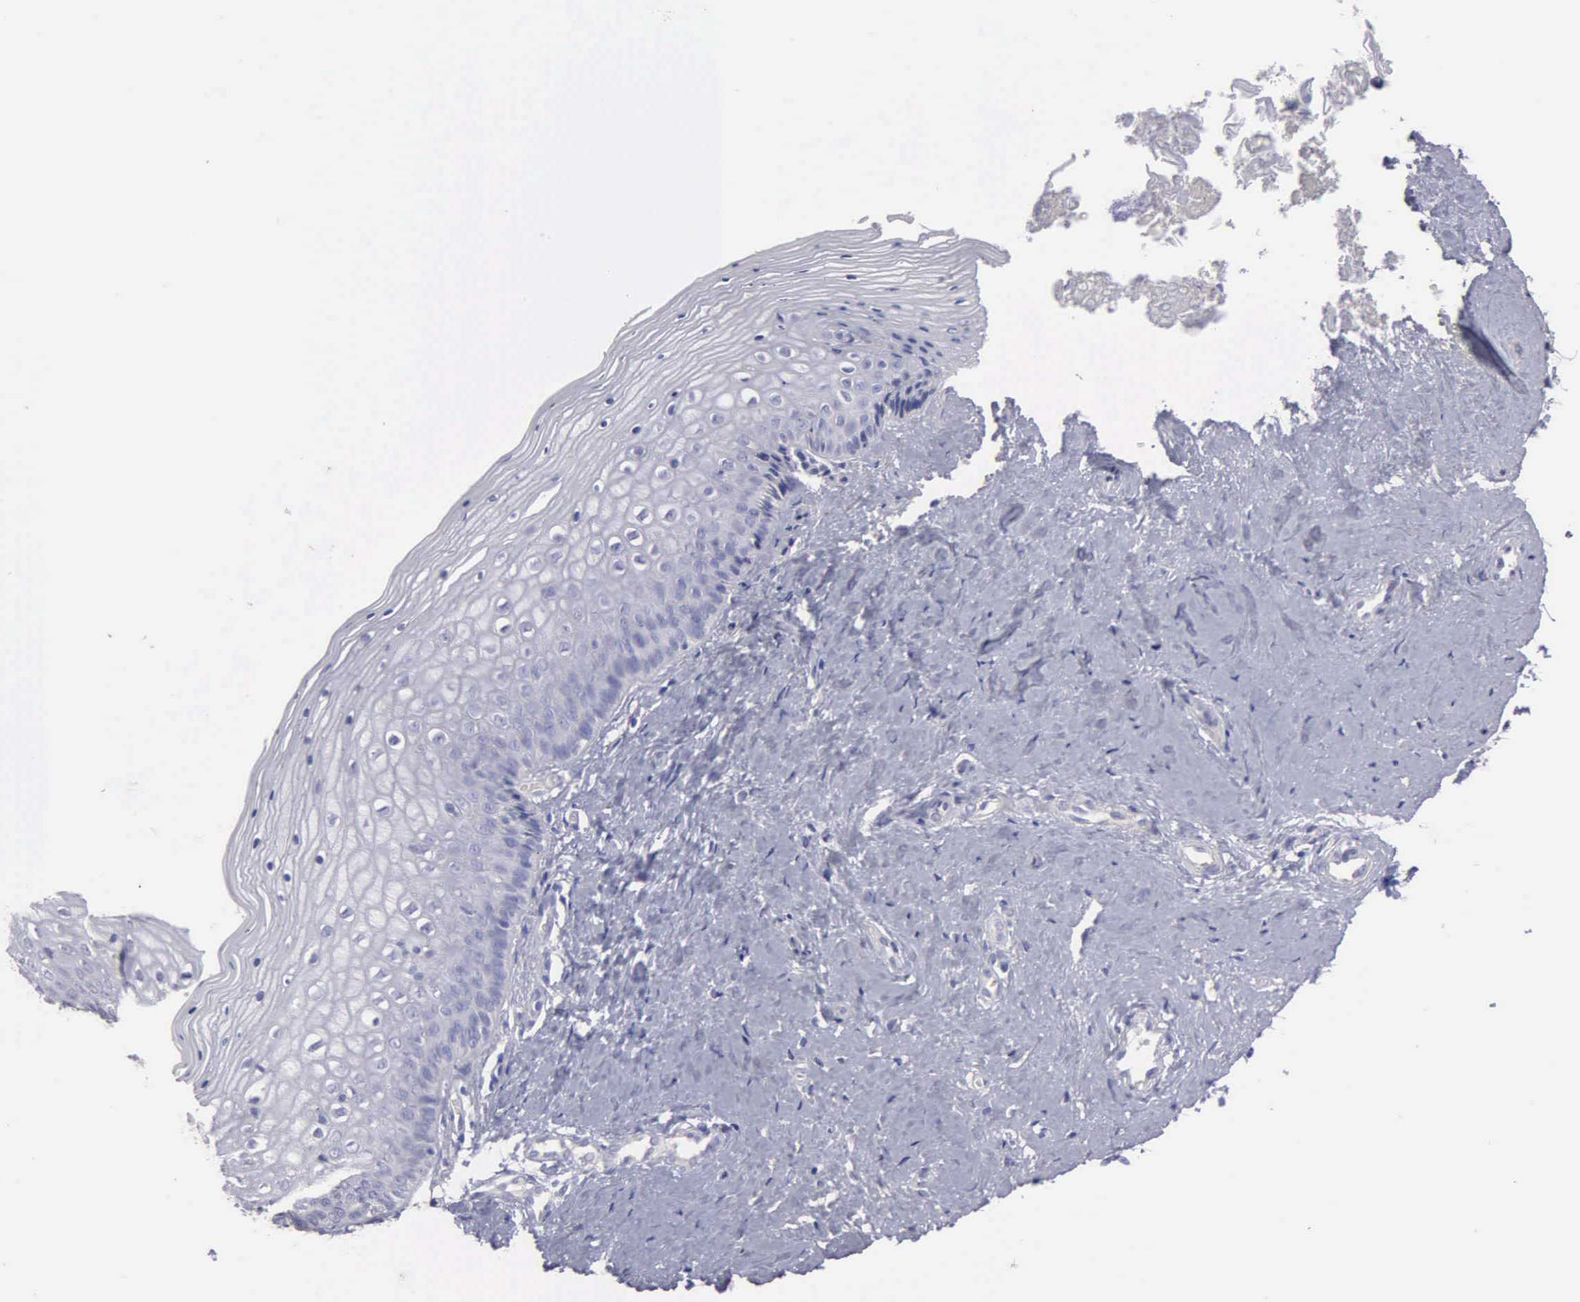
{"staining": {"intensity": "negative", "quantity": "none", "location": "none"}, "tissue": "vagina", "cell_type": "Squamous epithelial cells", "image_type": "normal", "snomed": [{"axis": "morphology", "description": "Normal tissue, NOS"}, {"axis": "topography", "description": "Vagina"}], "caption": "An image of human vagina is negative for staining in squamous epithelial cells. Brightfield microscopy of immunohistochemistry (IHC) stained with DAB (brown) and hematoxylin (blue), captured at high magnification.", "gene": "APP", "patient": {"sex": "female", "age": 46}}